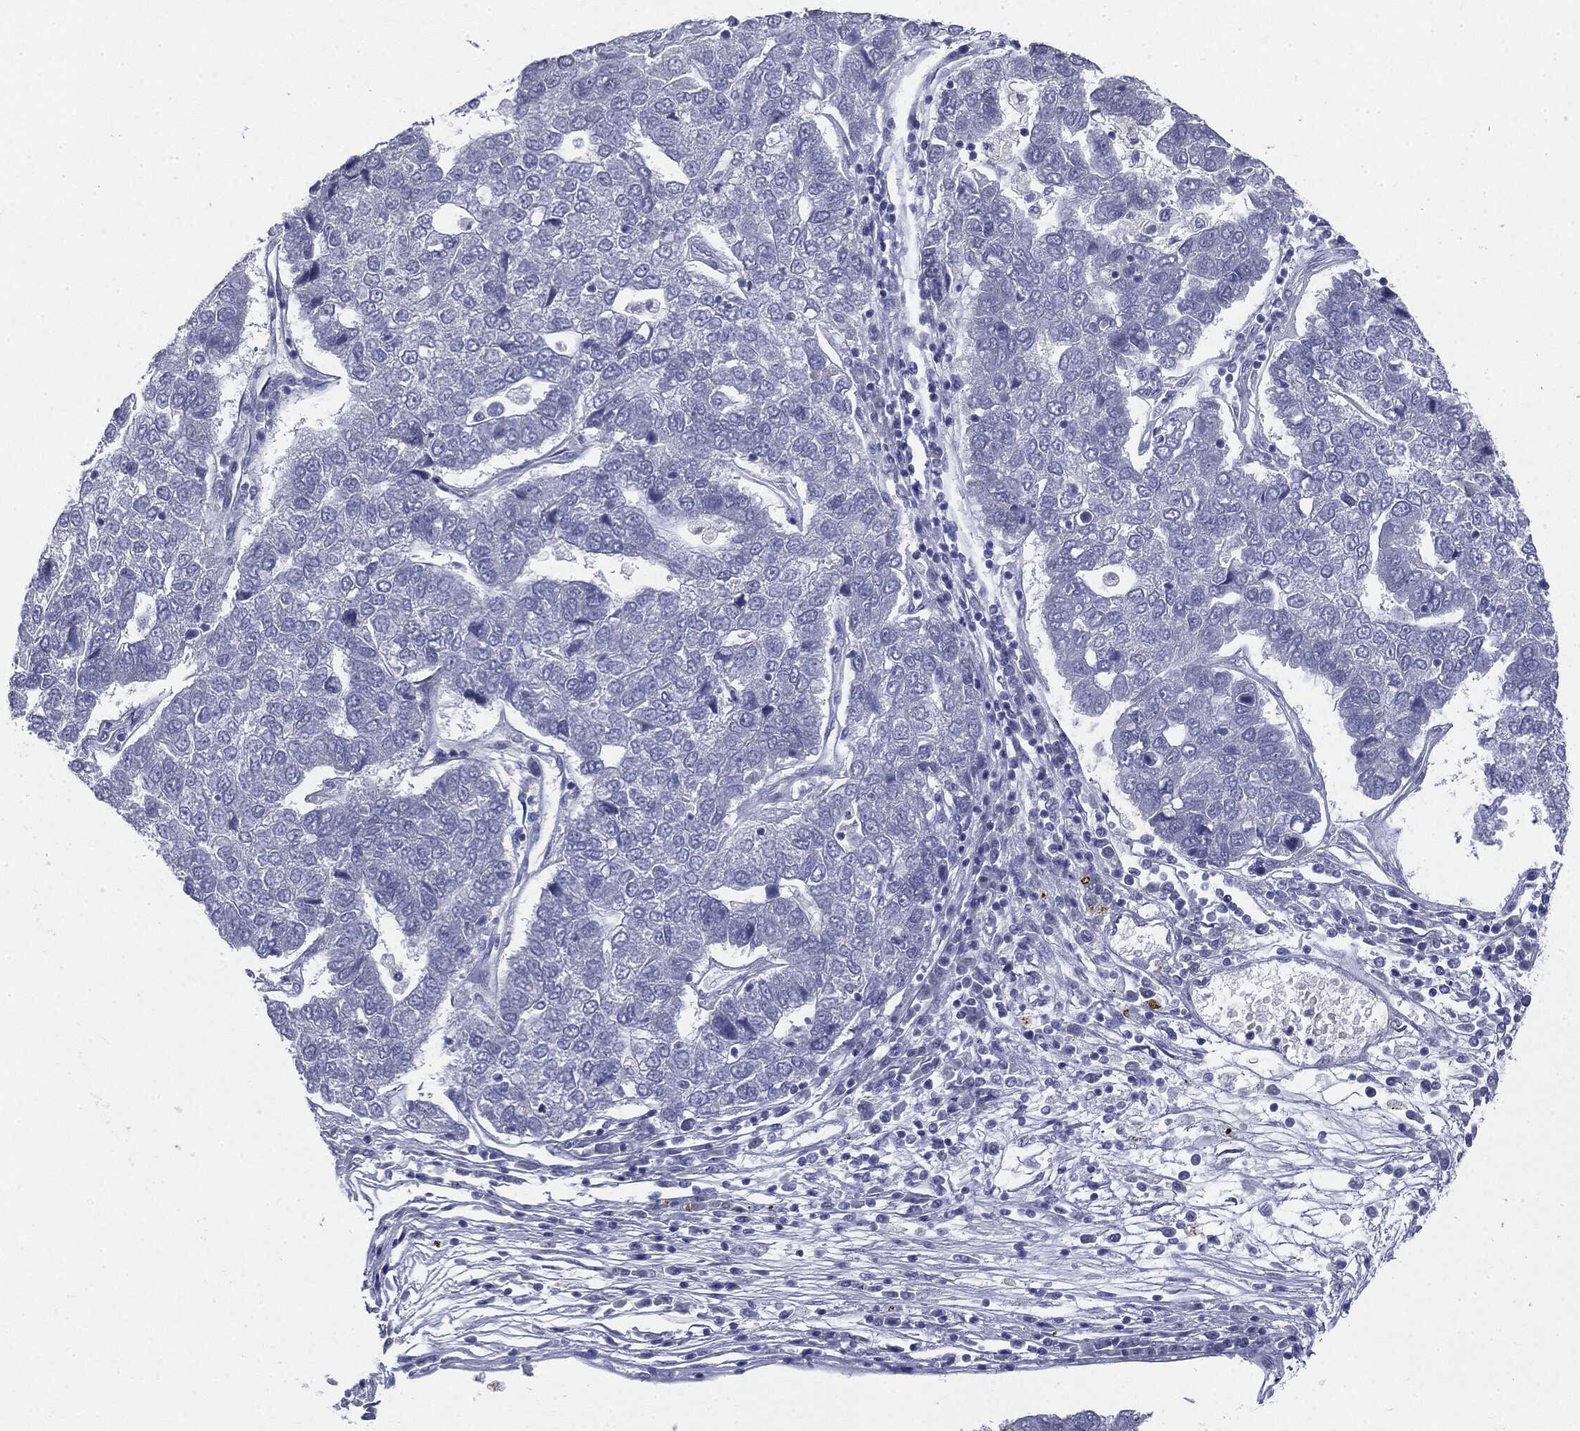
{"staining": {"intensity": "negative", "quantity": "none", "location": "none"}, "tissue": "pancreatic cancer", "cell_type": "Tumor cells", "image_type": "cancer", "snomed": [{"axis": "morphology", "description": "Adenocarcinoma, NOS"}, {"axis": "topography", "description": "Pancreas"}], "caption": "Protein analysis of pancreatic cancer reveals no significant positivity in tumor cells.", "gene": "CGB1", "patient": {"sex": "female", "age": 61}}